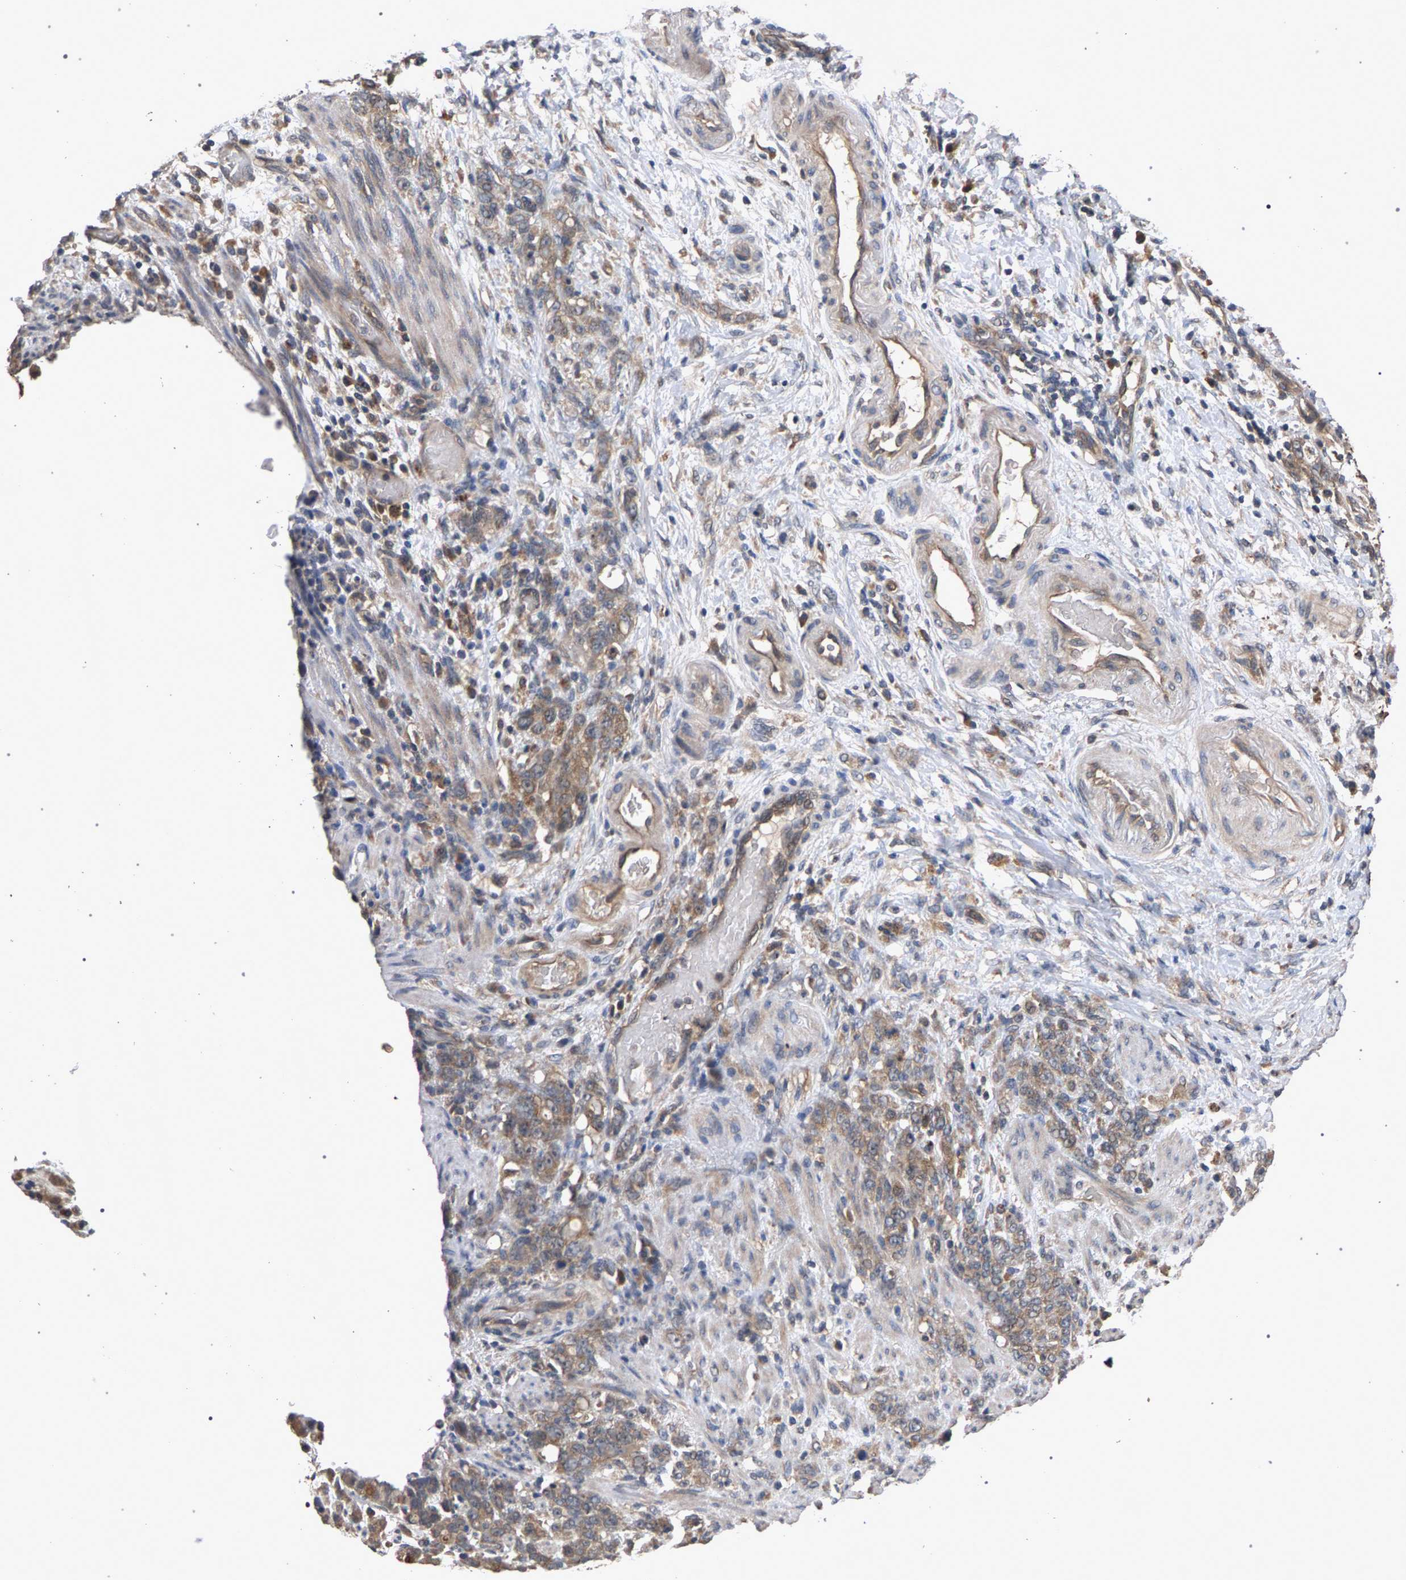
{"staining": {"intensity": "moderate", "quantity": ">75%", "location": "cytoplasmic/membranous"}, "tissue": "stomach cancer", "cell_type": "Tumor cells", "image_type": "cancer", "snomed": [{"axis": "morphology", "description": "Adenocarcinoma, NOS"}, {"axis": "topography", "description": "Stomach, lower"}], "caption": "Brown immunohistochemical staining in human stomach cancer shows moderate cytoplasmic/membranous positivity in about >75% of tumor cells. (Brightfield microscopy of DAB IHC at high magnification).", "gene": "SLC4A4", "patient": {"sex": "male", "age": 88}}